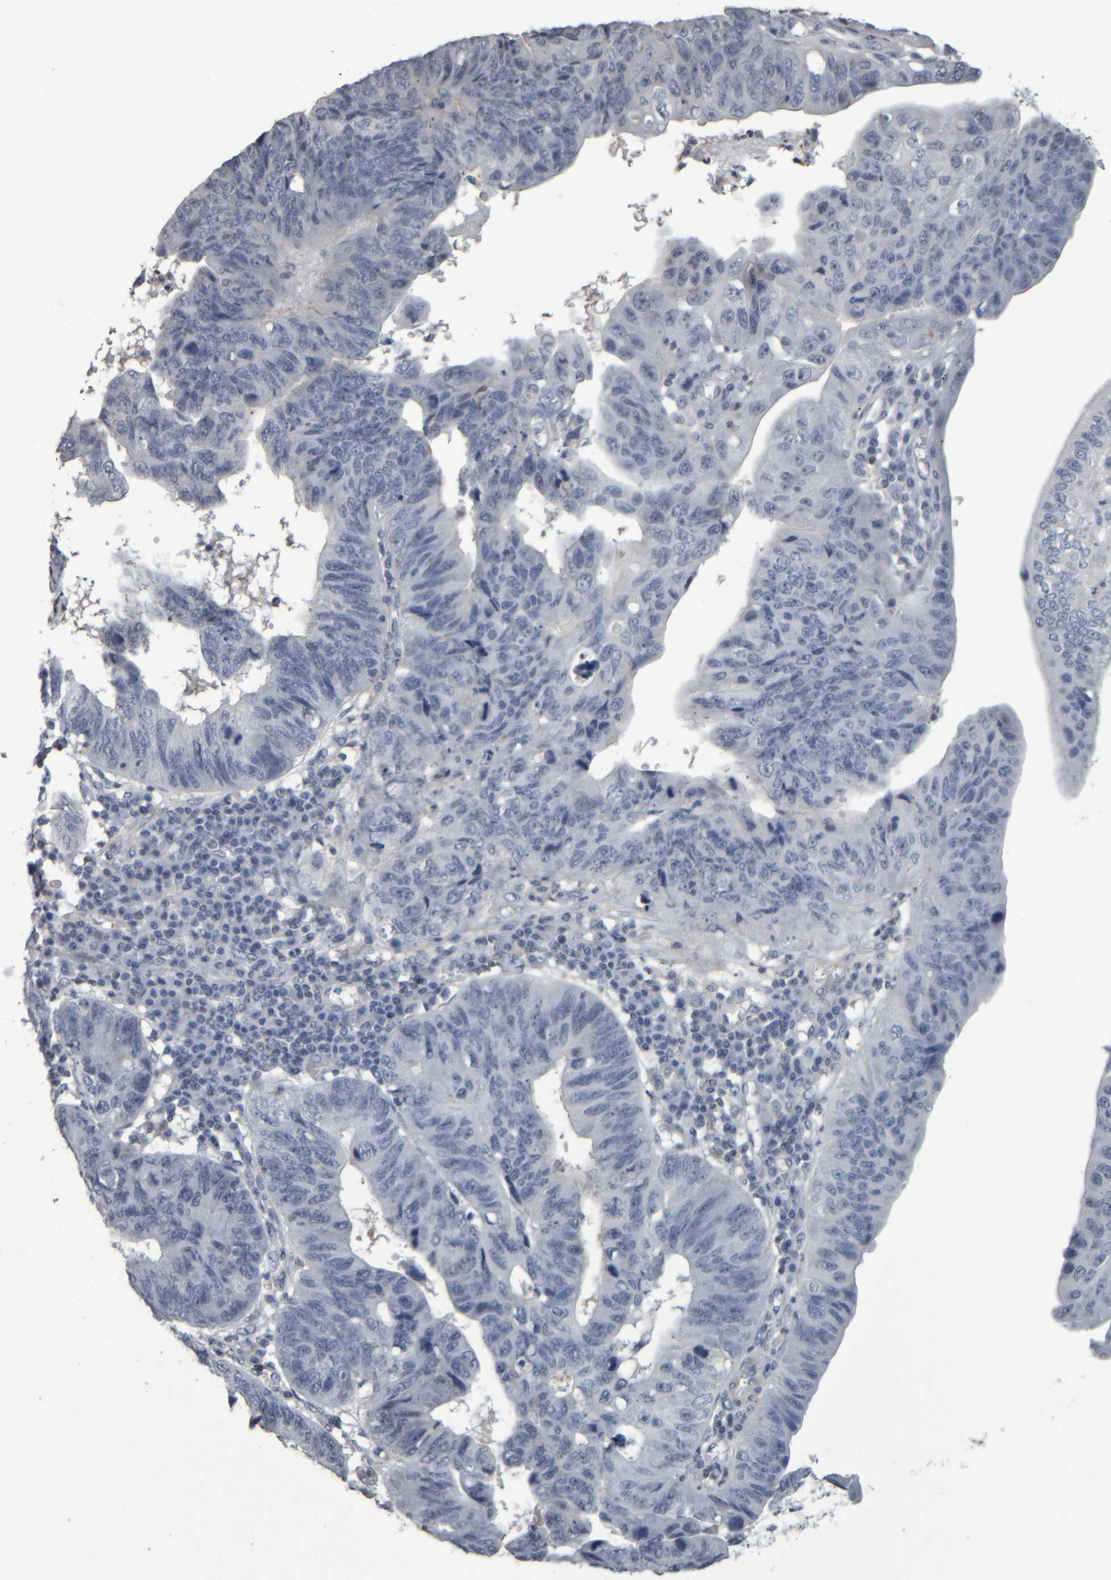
{"staining": {"intensity": "negative", "quantity": "none", "location": "none"}, "tissue": "stomach cancer", "cell_type": "Tumor cells", "image_type": "cancer", "snomed": [{"axis": "morphology", "description": "Adenocarcinoma, NOS"}, {"axis": "topography", "description": "Stomach"}], "caption": "The photomicrograph reveals no staining of tumor cells in adenocarcinoma (stomach).", "gene": "CAVIN4", "patient": {"sex": "male", "age": 59}}